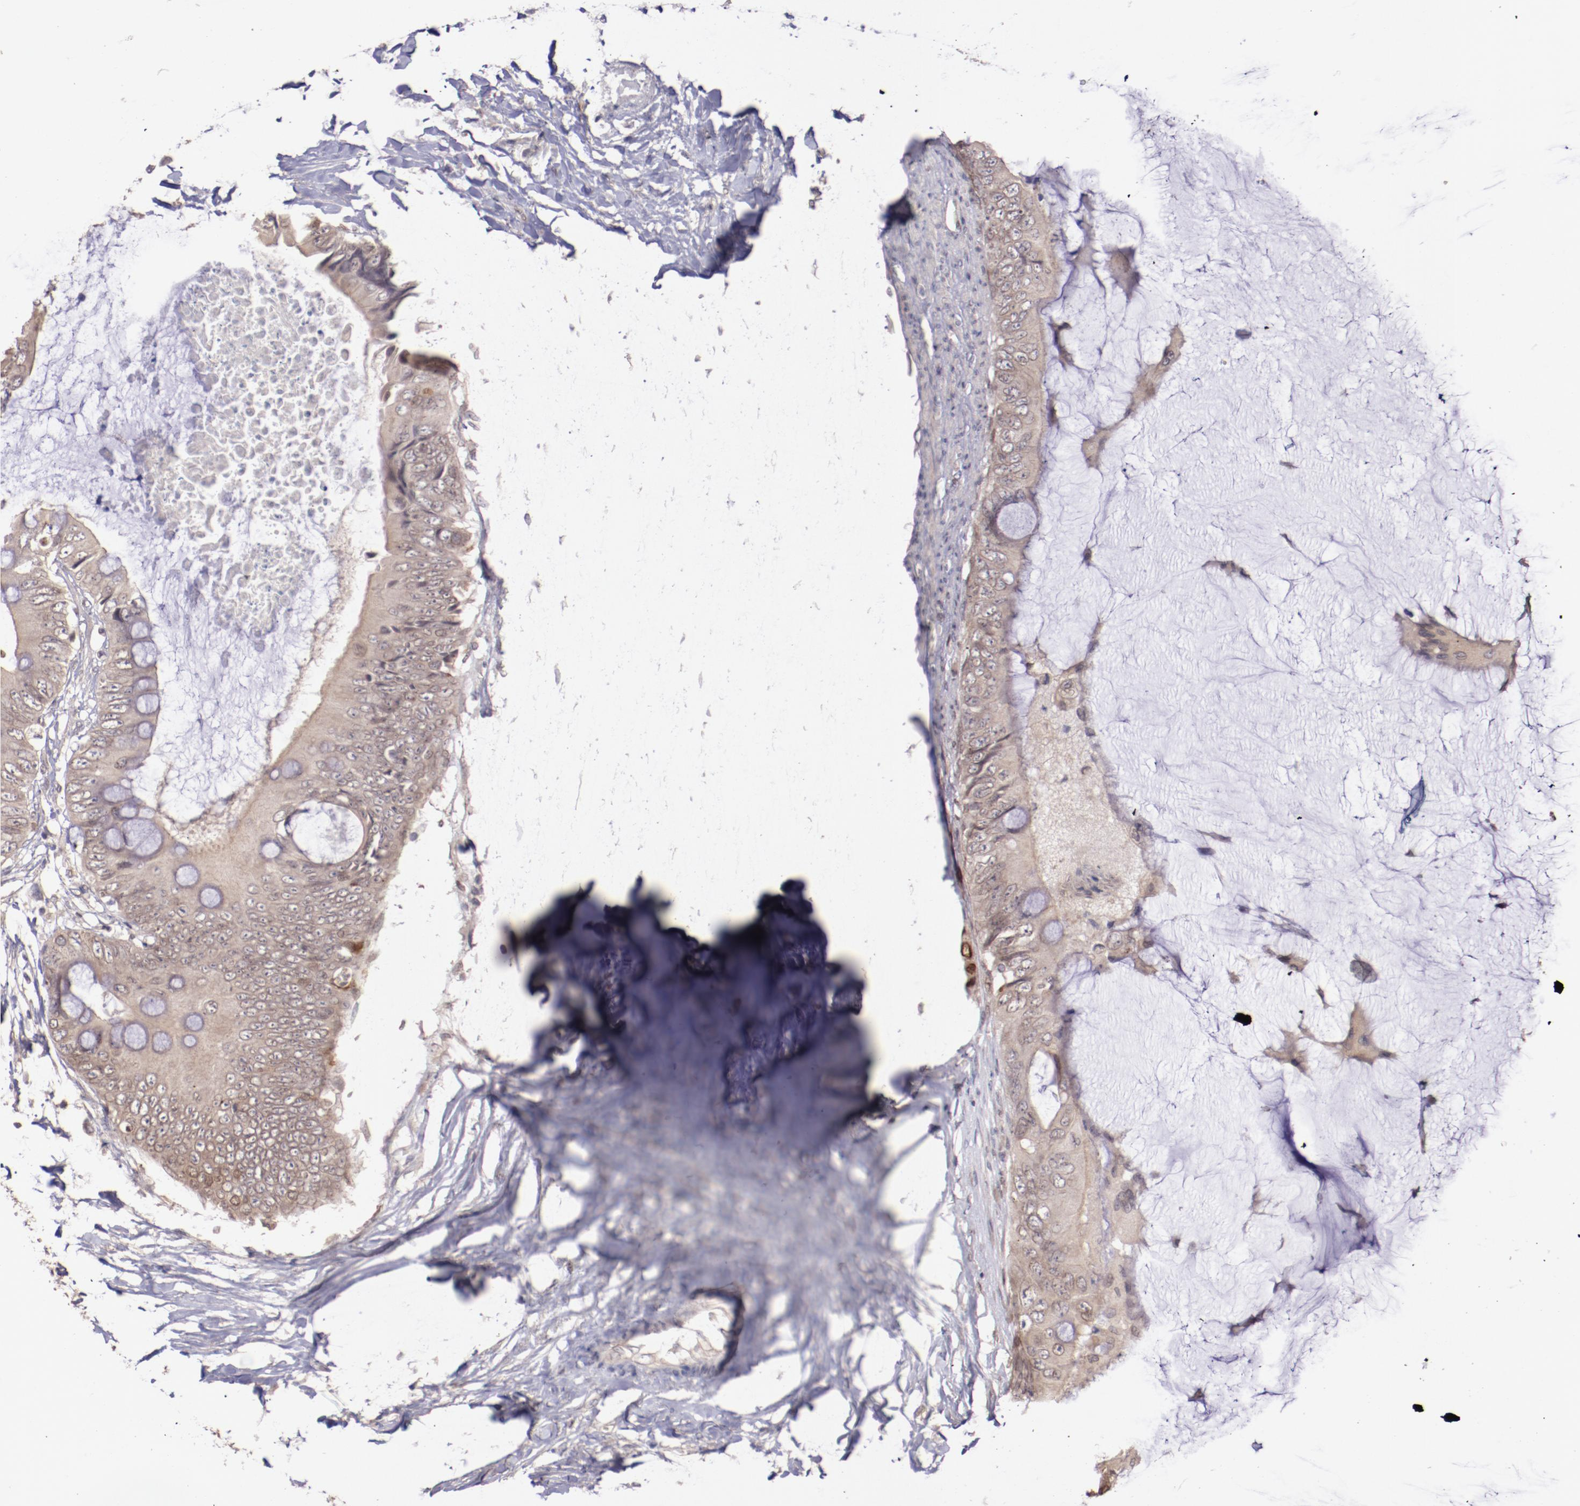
{"staining": {"intensity": "weak", "quantity": ">75%", "location": "cytoplasmic/membranous"}, "tissue": "colorectal cancer", "cell_type": "Tumor cells", "image_type": "cancer", "snomed": [{"axis": "morphology", "description": "Normal tissue, NOS"}, {"axis": "morphology", "description": "Adenocarcinoma, NOS"}, {"axis": "topography", "description": "Rectum"}, {"axis": "topography", "description": "Peripheral nerve tissue"}], "caption": "Immunohistochemical staining of human colorectal cancer (adenocarcinoma) displays low levels of weak cytoplasmic/membranous protein positivity in approximately >75% of tumor cells. (DAB IHC with brightfield microscopy, high magnification).", "gene": "NUP62CL", "patient": {"sex": "female", "age": 77}}